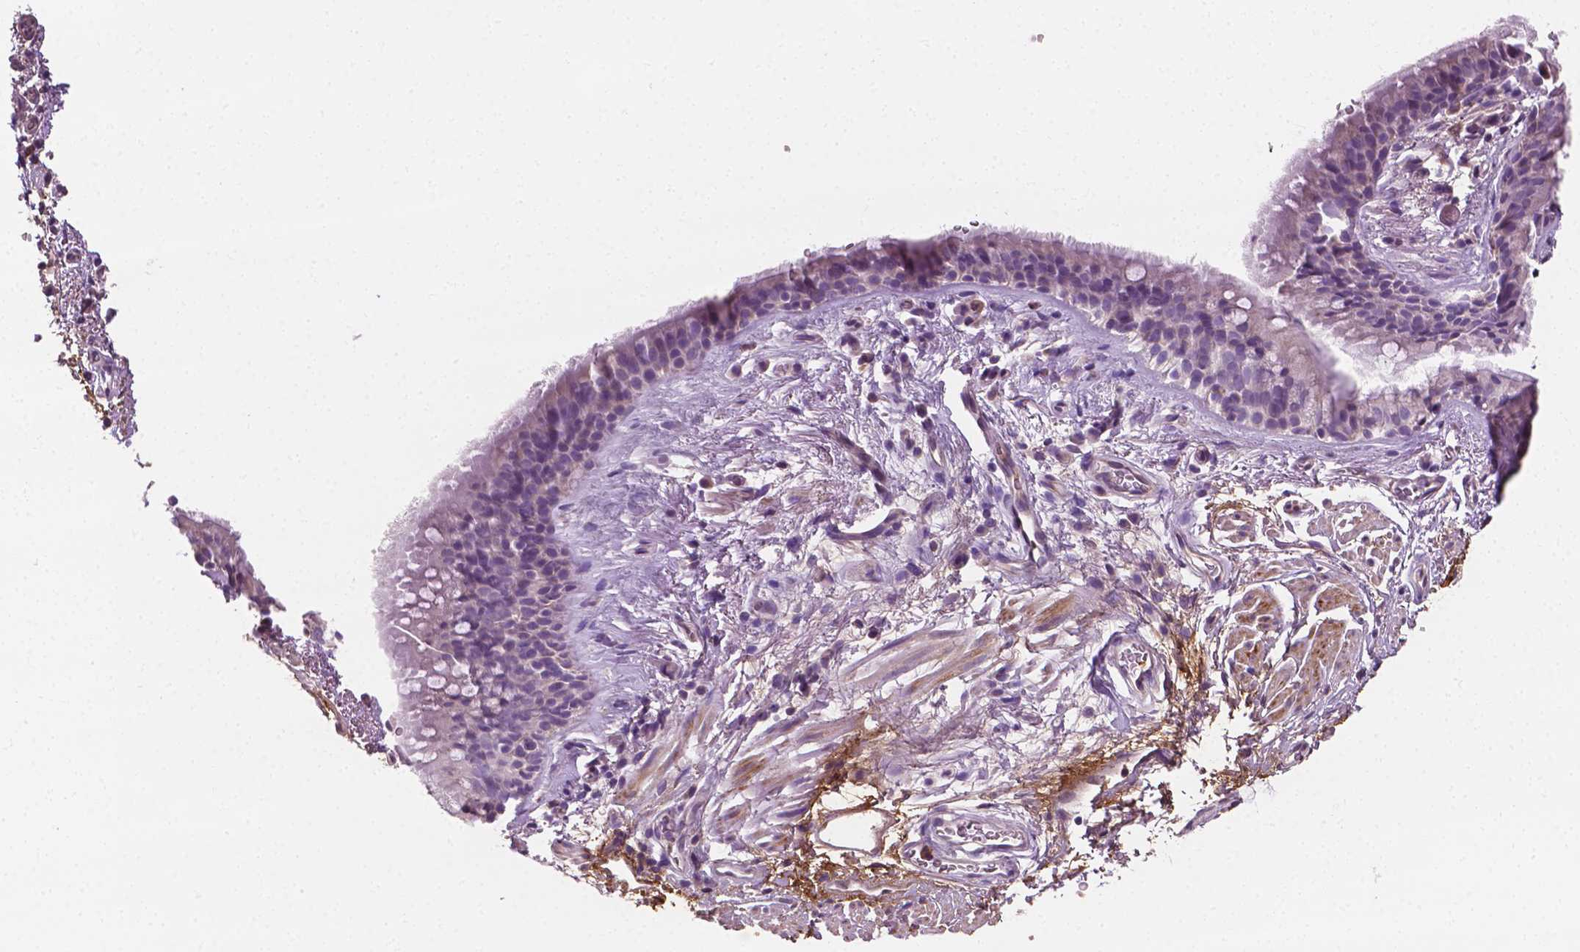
{"staining": {"intensity": "negative", "quantity": "none", "location": "none"}, "tissue": "bronchus", "cell_type": "Respiratory epithelial cells", "image_type": "normal", "snomed": [{"axis": "morphology", "description": "Normal tissue, NOS"}, {"axis": "topography", "description": "Cartilage tissue"}, {"axis": "topography", "description": "Bronchus"}], "caption": "Bronchus was stained to show a protein in brown. There is no significant staining in respiratory epithelial cells. Brightfield microscopy of immunohistochemistry (IHC) stained with DAB (3,3'-diaminobenzidine) (brown) and hematoxylin (blue), captured at high magnification.", "gene": "PTX3", "patient": {"sex": "male", "age": 58}}